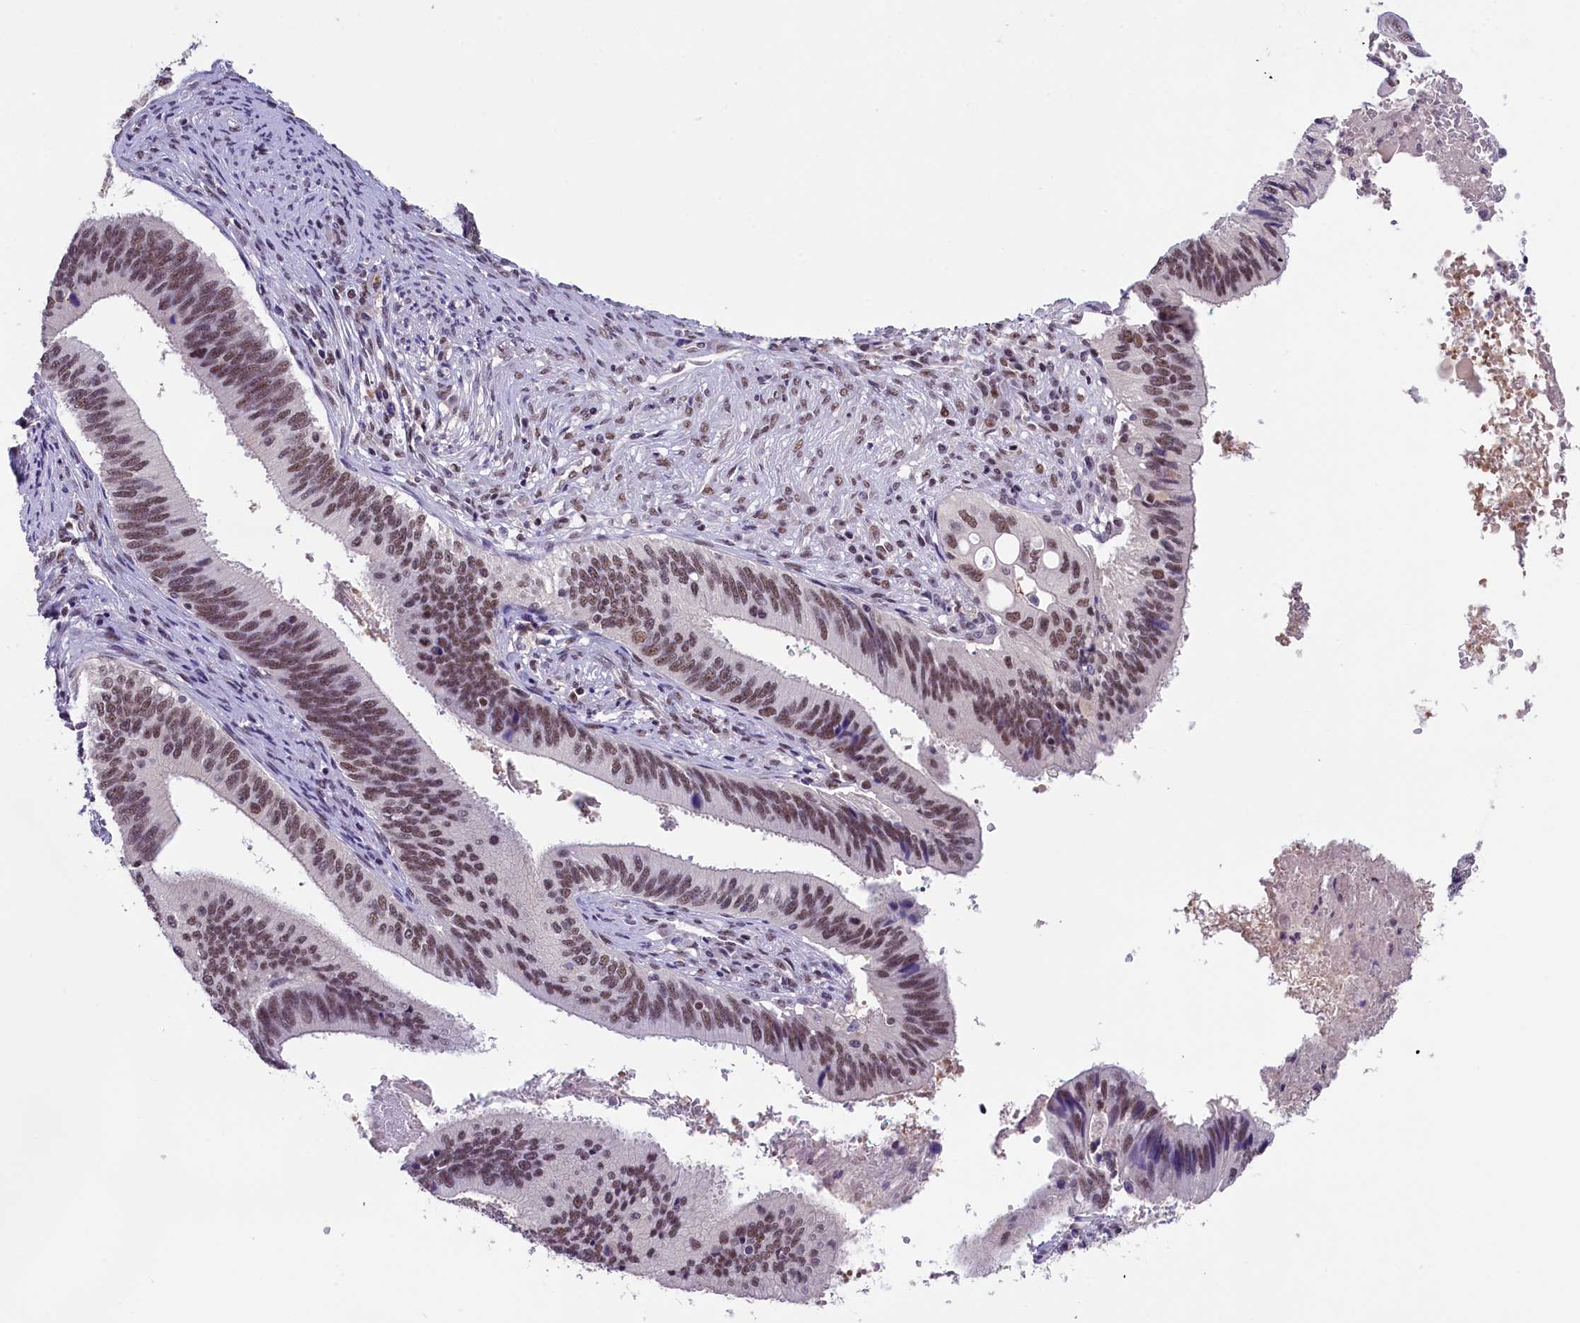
{"staining": {"intensity": "moderate", "quantity": ">75%", "location": "nuclear"}, "tissue": "cervical cancer", "cell_type": "Tumor cells", "image_type": "cancer", "snomed": [{"axis": "morphology", "description": "Adenocarcinoma, NOS"}, {"axis": "topography", "description": "Cervix"}], "caption": "A photomicrograph of cervical adenocarcinoma stained for a protein exhibits moderate nuclear brown staining in tumor cells.", "gene": "ZC3H4", "patient": {"sex": "female", "age": 42}}